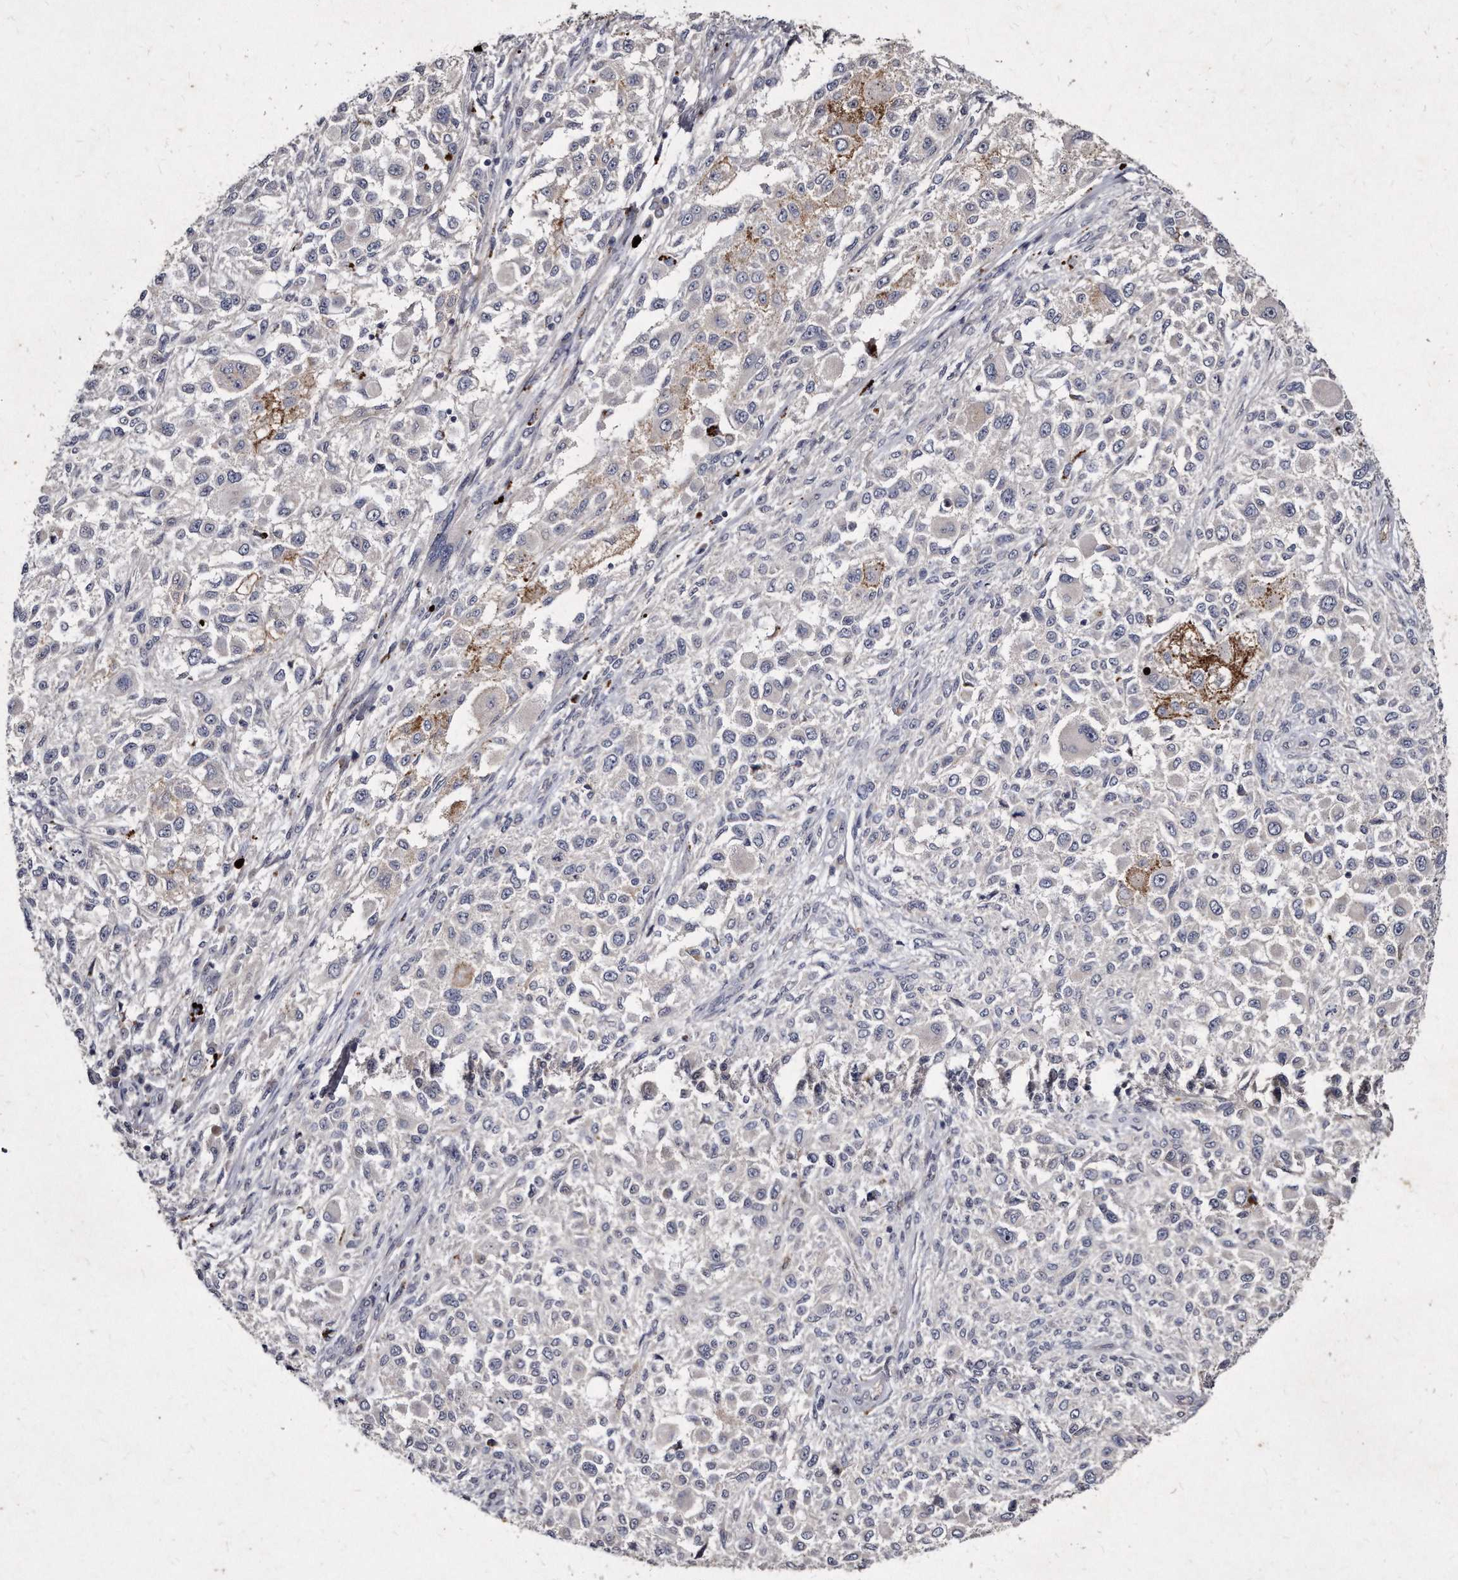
{"staining": {"intensity": "negative", "quantity": "none", "location": "none"}, "tissue": "melanoma", "cell_type": "Tumor cells", "image_type": "cancer", "snomed": [{"axis": "morphology", "description": "Necrosis, NOS"}, {"axis": "morphology", "description": "Malignant melanoma, NOS"}, {"axis": "topography", "description": "Skin"}], "caption": "Immunohistochemistry (IHC) image of melanoma stained for a protein (brown), which demonstrates no expression in tumor cells.", "gene": "KLHDC3", "patient": {"sex": "female", "age": 87}}